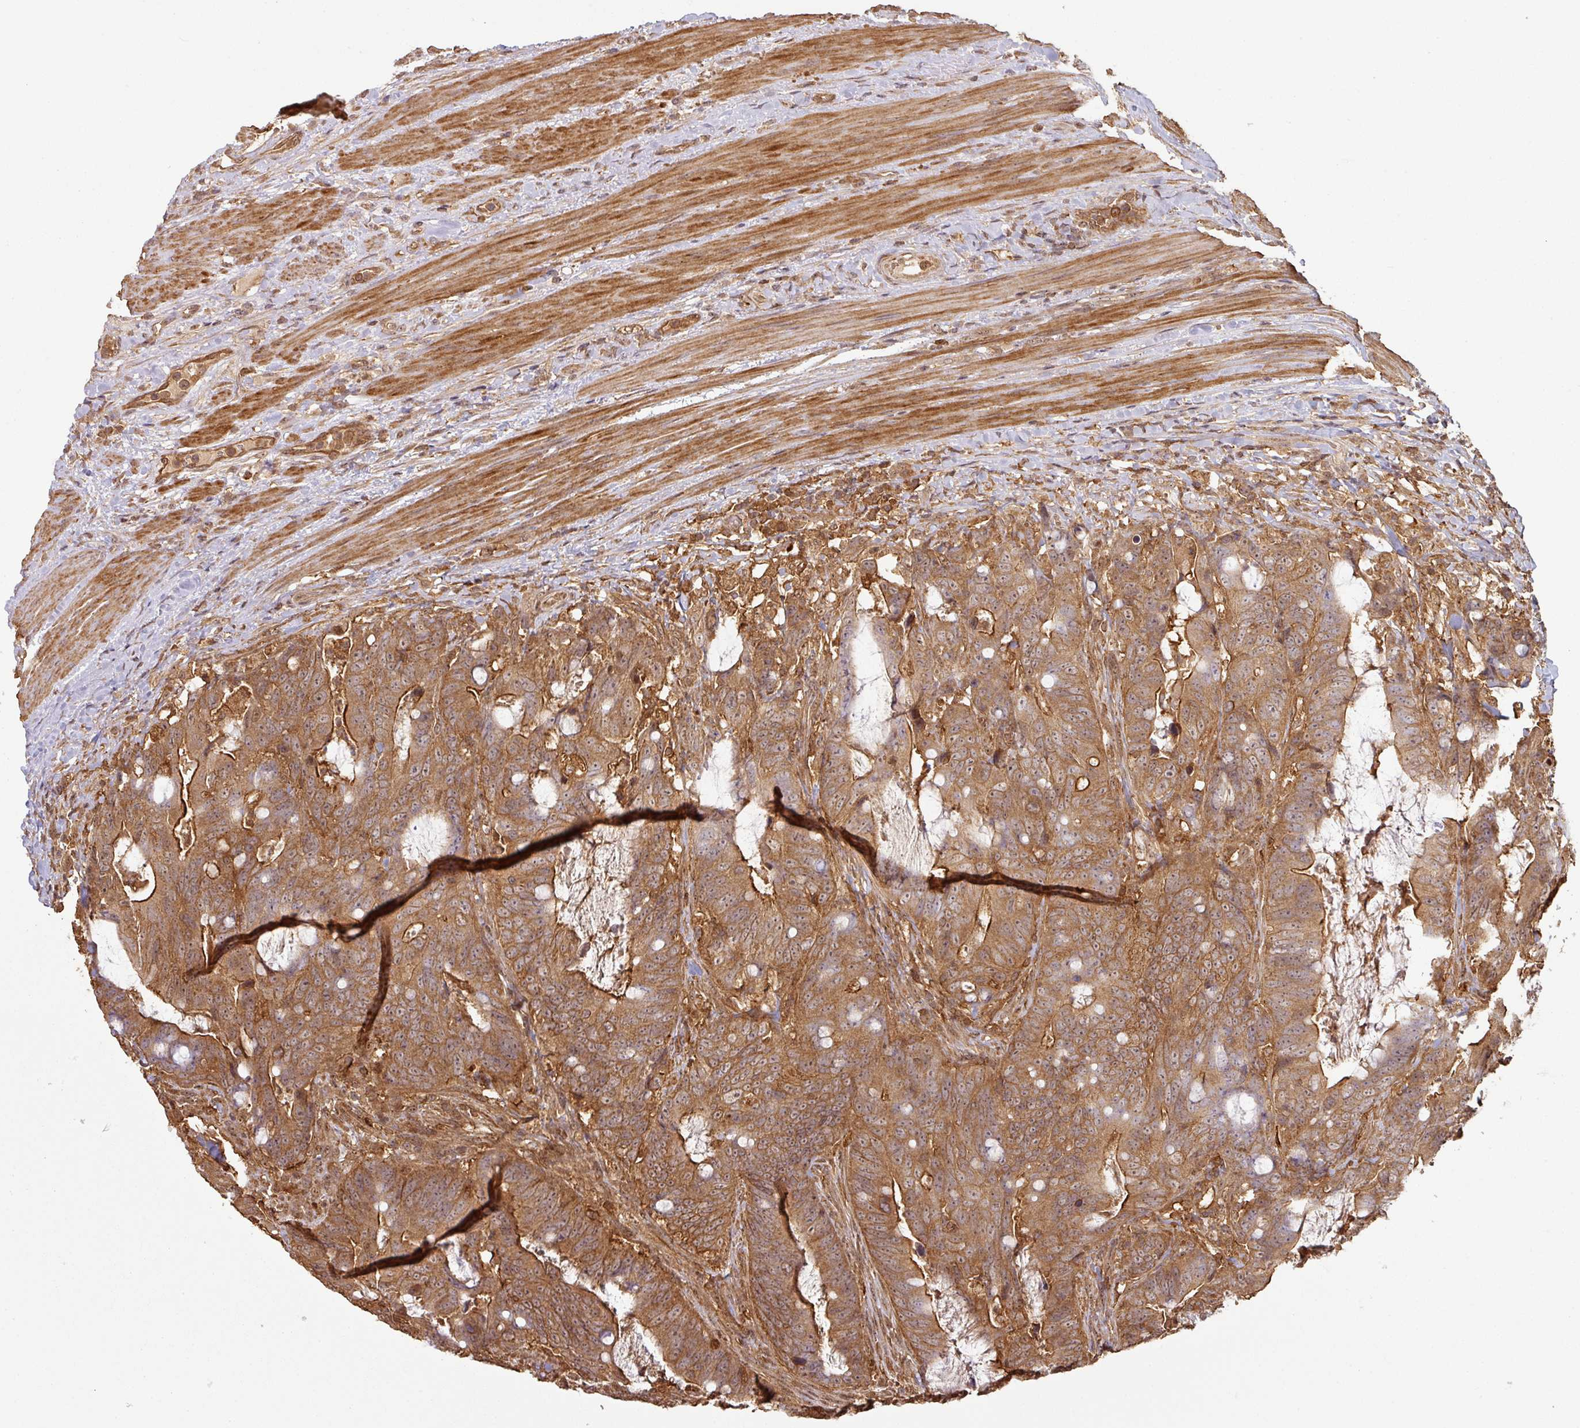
{"staining": {"intensity": "strong", "quantity": ">75%", "location": "cytoplasmic/membranous"}, "tissue": "colorectal cancer", "cell_type": "Tumor cells", "image_type": "cancer", "snomed": [{"axis": "morphology", "description": "Adenocarcinoma, NOS"}, {"axis": "topography", "description": "Colon"}], "caption": "Protein analysis of colorectal adenocarcinoma tissue demonstrates strong cytoplasmic/membranous expression in approximately >75% of tumor cells.", "gene": "ZNF322", "patient": {"sex": "female", "age": 82}}